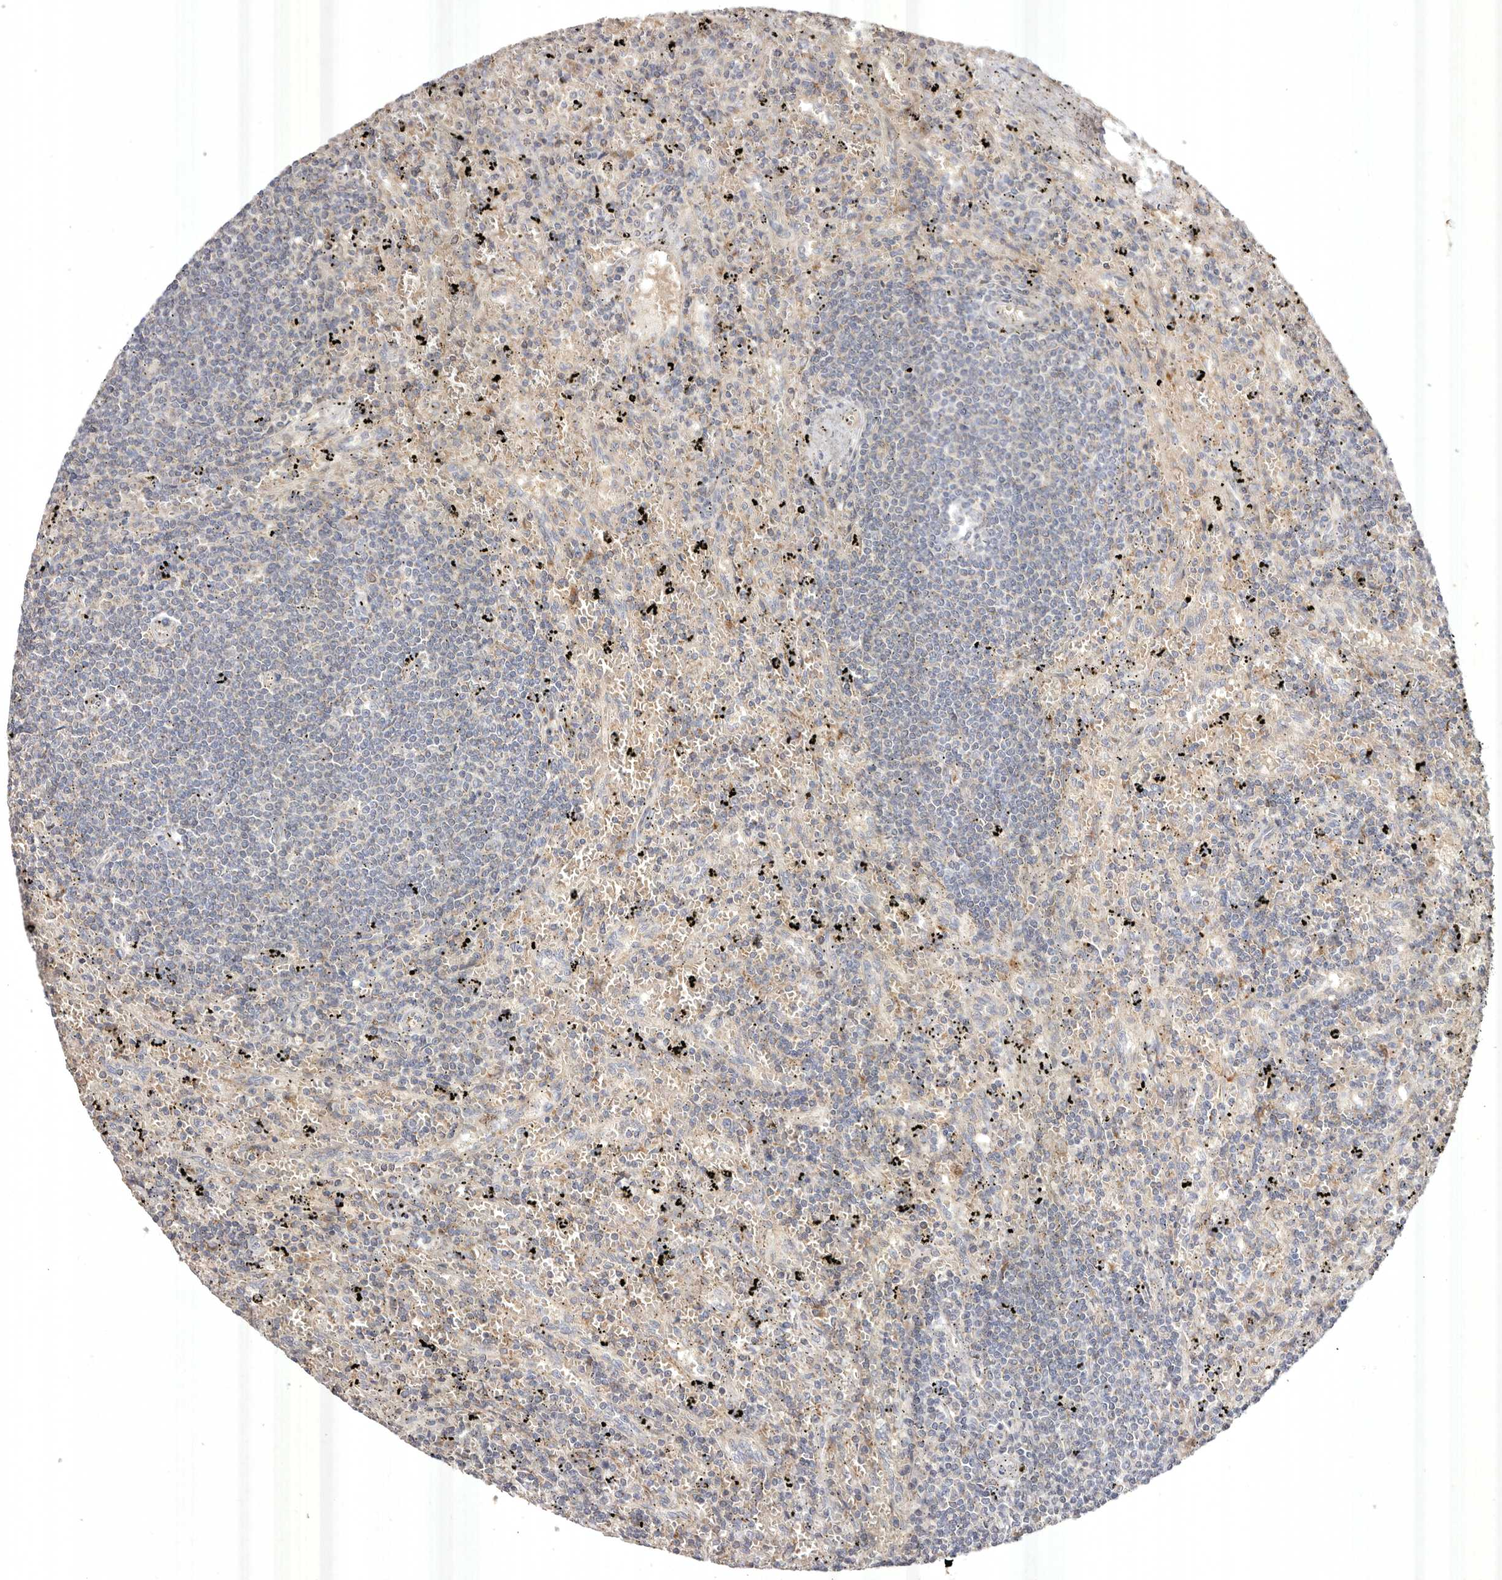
{"staining": {"intensity": "negative", "quantity": "none", "location": "none"}, "tissue": "lymphoma", "cell_type": "Tumor cells", "image_type": "cancer", "snomed": [{"axis": "morphology", "description": "Malignant lymphoma, non-Hodgkin's type, Low grade"}, {"axis": "topography", "description": "Spleen"}], "caption": "Micrograph shows no significant protein staining in tumor cells of lymphoma.", "gene": "USP24", "patient": {"sex": "male", "age": 76}}